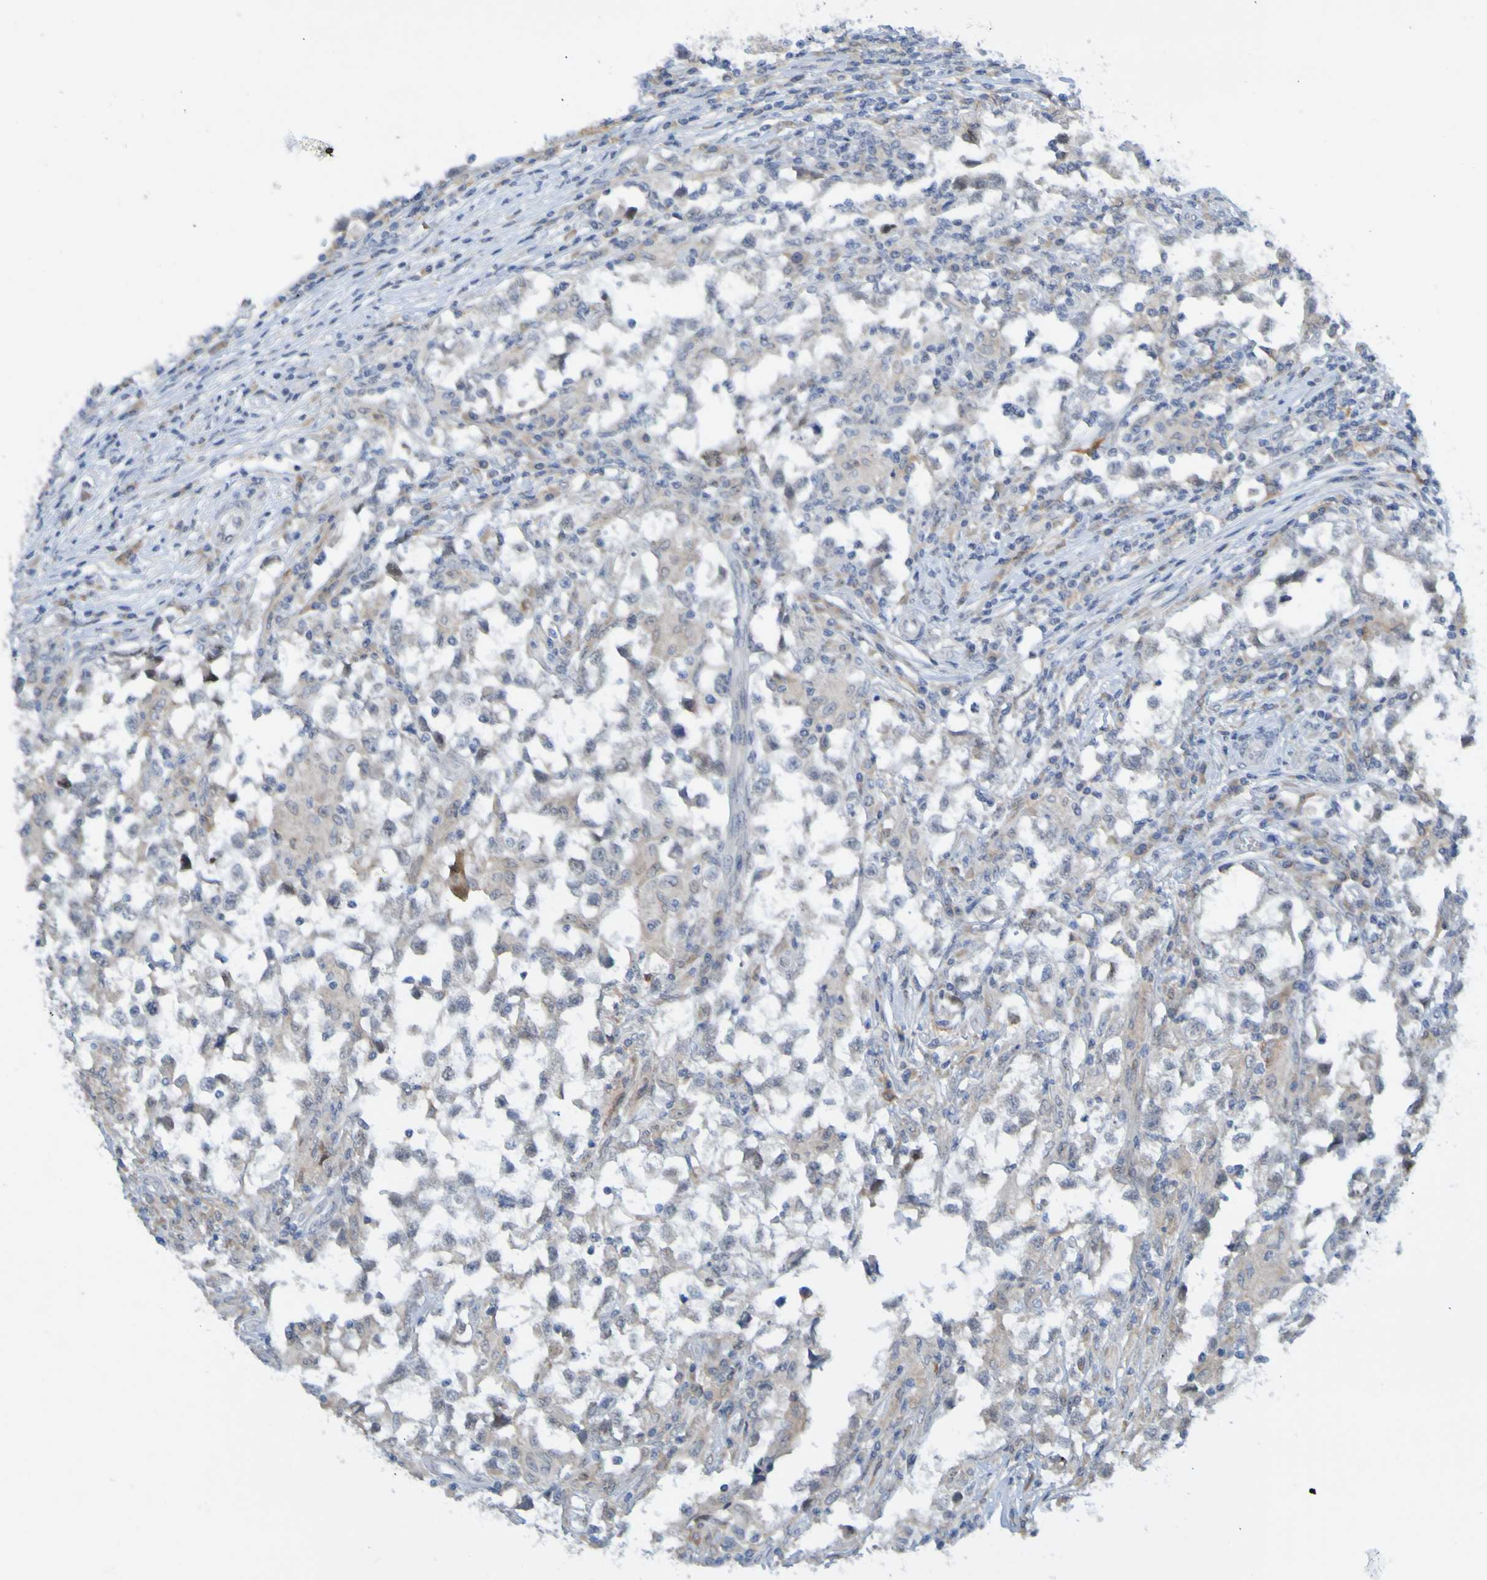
{"staining": {"intensity": "weak", "quantity": "<25%", "location": "cytoplasmic/membranous"}, "tissue": "testis cancer", "cell_type": "Tumor cells", "image_type": "cancer", "snomed": [{"axis": "morphology", "description": "Carcinoma, Embryonal, NOS"}, {"axis": "topography", "description": "Testis"}], "caption": "This photomicrograph is of testis embryonal carcinoma stained with immunohistochemistry to label a protein in brown with the nuclei are counter-stained blue. There is no expression in tumor cells.", "gene": "LILRB5", "patient": {"sex": "male", "age": 21}}